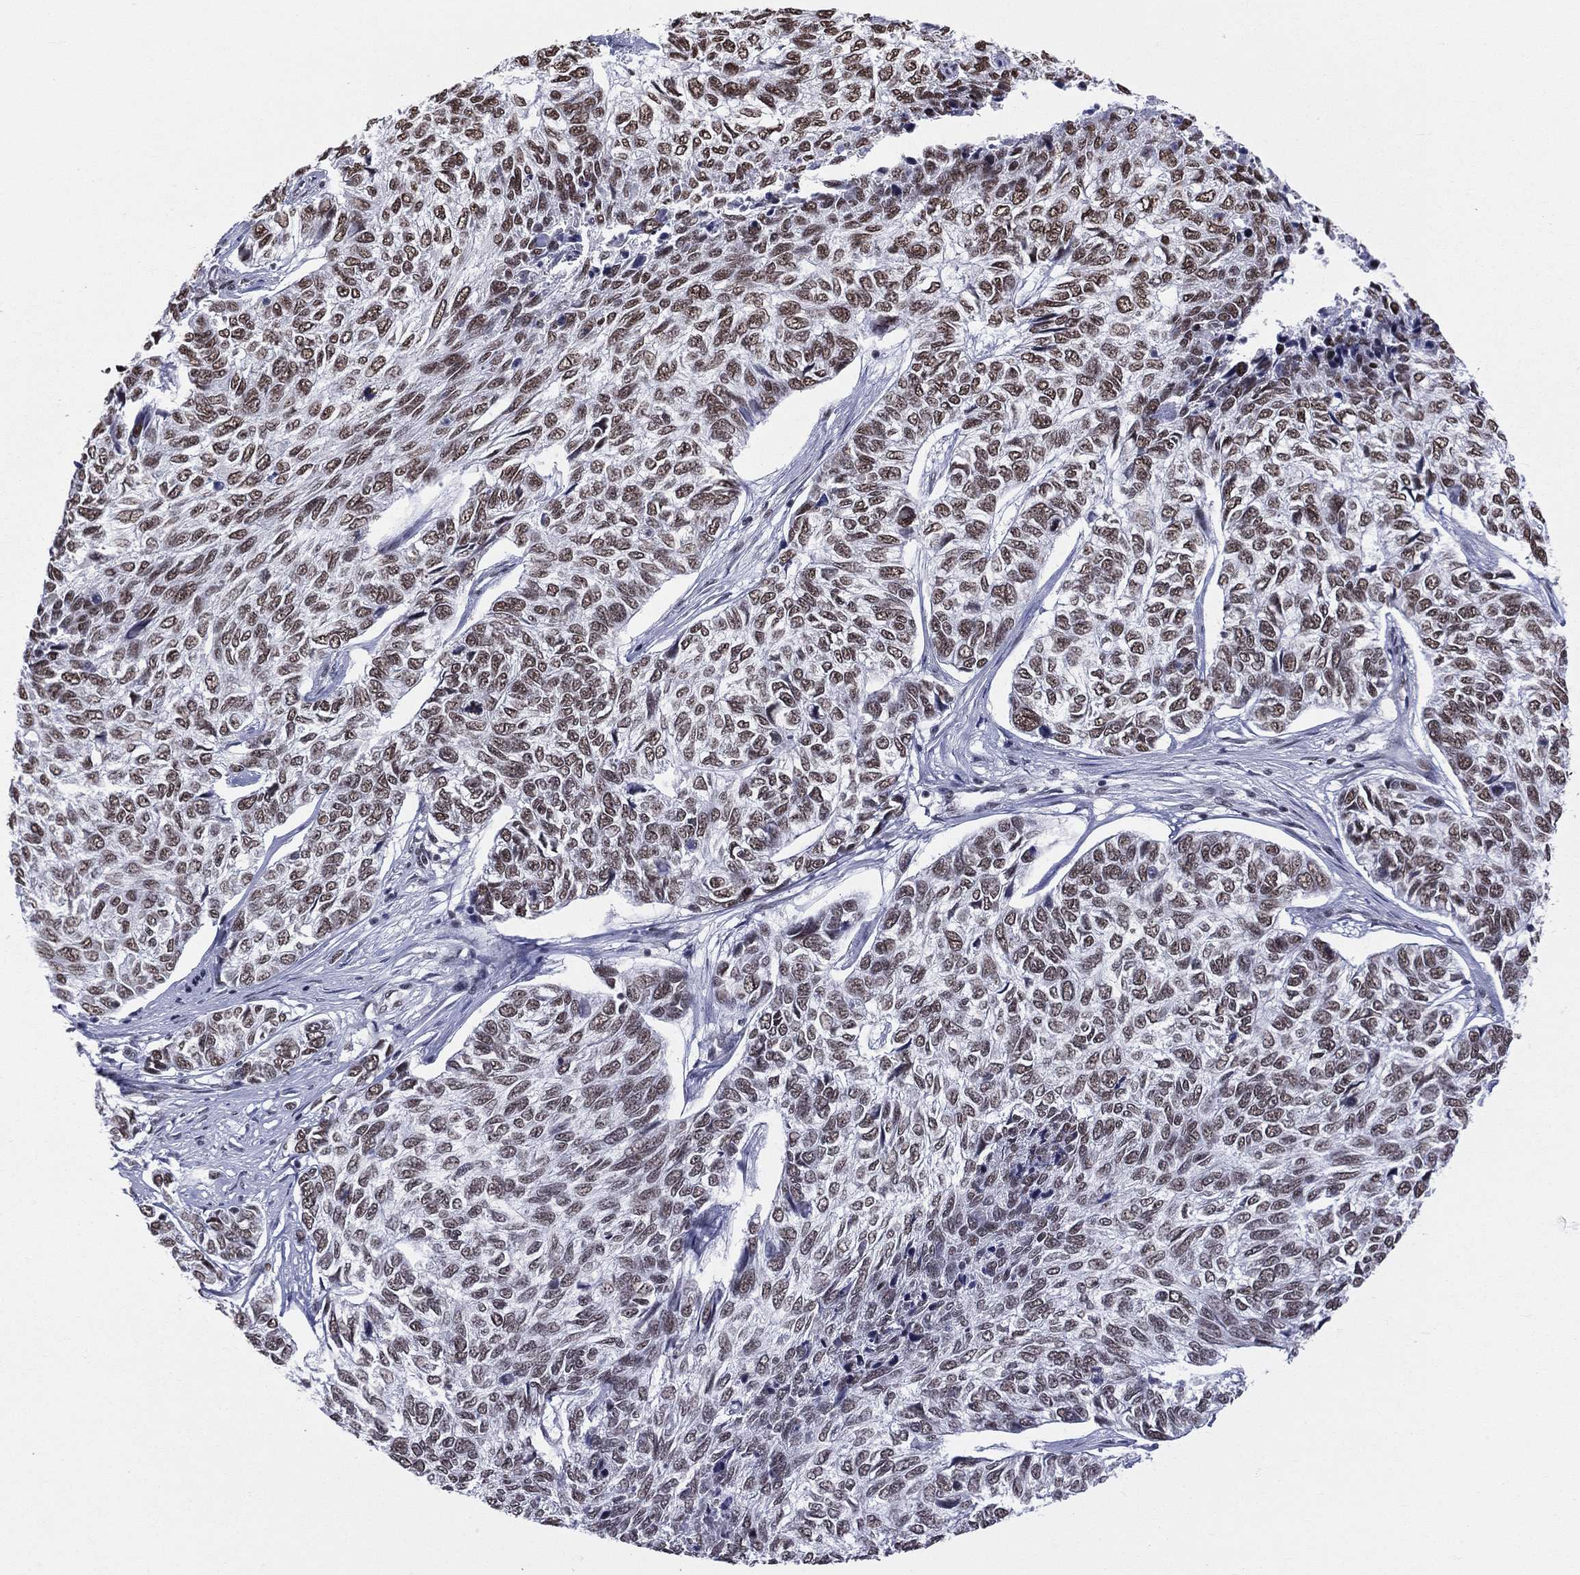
{"staining": {"intensity": "strong", "quantity": "25%-75%", "location": "nuclear"}, "tissue": "skin cancer", "cell_type": "Tumor cells", "image_type": "cancer", "snomed": [{"axis": "morphology", "description": "Basal cell carcinoma"}, {"axis": "topography", "description": "Skin"}], "caption": "This is a histology image of immunohistochemistry (IHC) staining of skin cancer (basal cell carcinoma), which shows strong expression in the nuclear of tumor cells.", "gene": "ZNF7", "patient": {"sex": "female", "age": 65}}